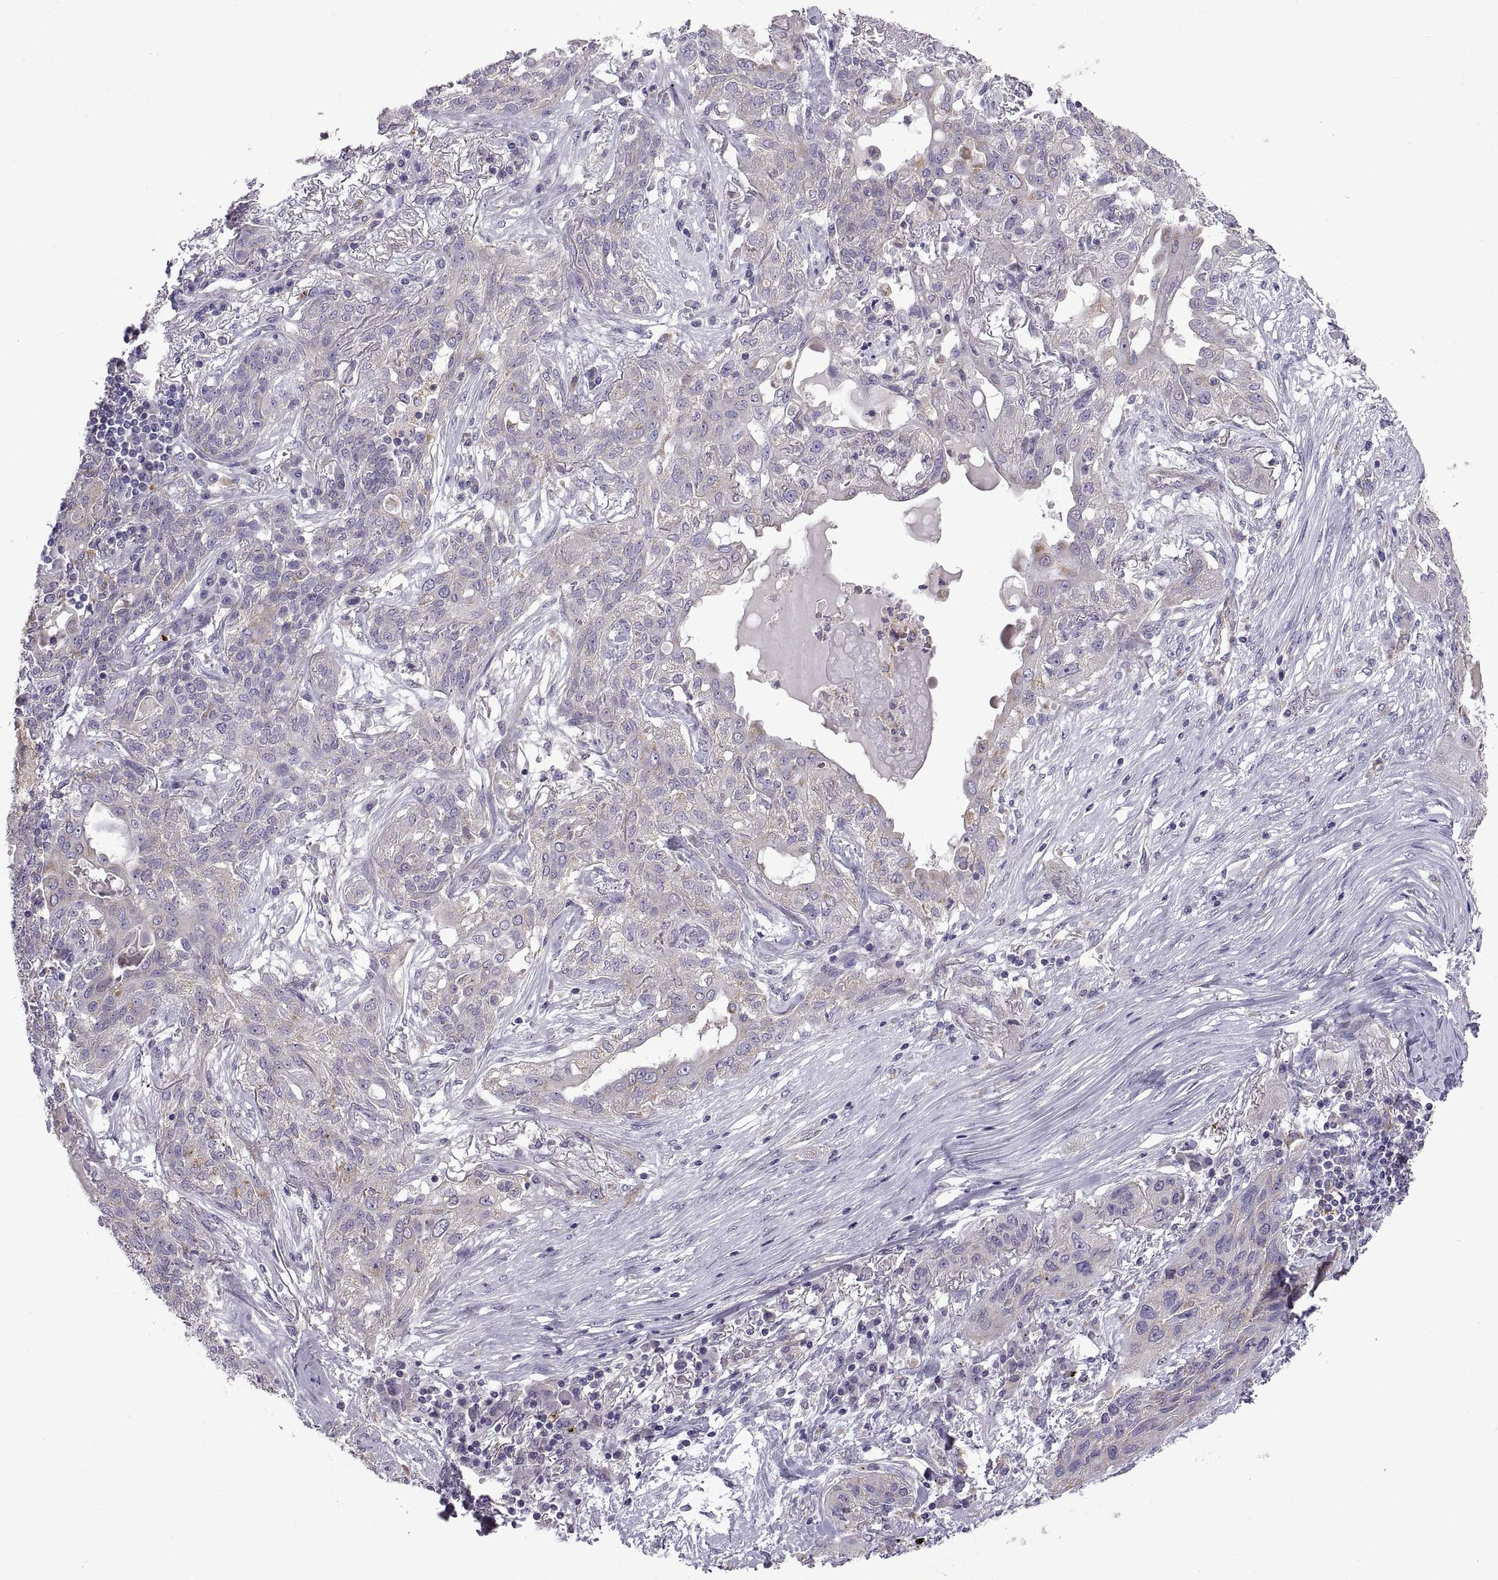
{"staining": {"intensity": "negative", "quantity": "none", "location": "none"}, "tissue": "lung cancer", "cell_type": "Tumor cells", "image_type": "cancer", "snomed": [{"axis": "morphology", "description": "Squamous cell carcinoma, NOS"}, {"axis": "topography", "description": "Lung"}], "caption": "This image is of lung squamous cell carcinoma stained with immunohistochemistry (IHC) to label a protein in brown with the nuclei are counter-stained blue. There is no expression in tumor cells.", "gene": "ARSL", "patient": {"sex": "female", "age": 70}}